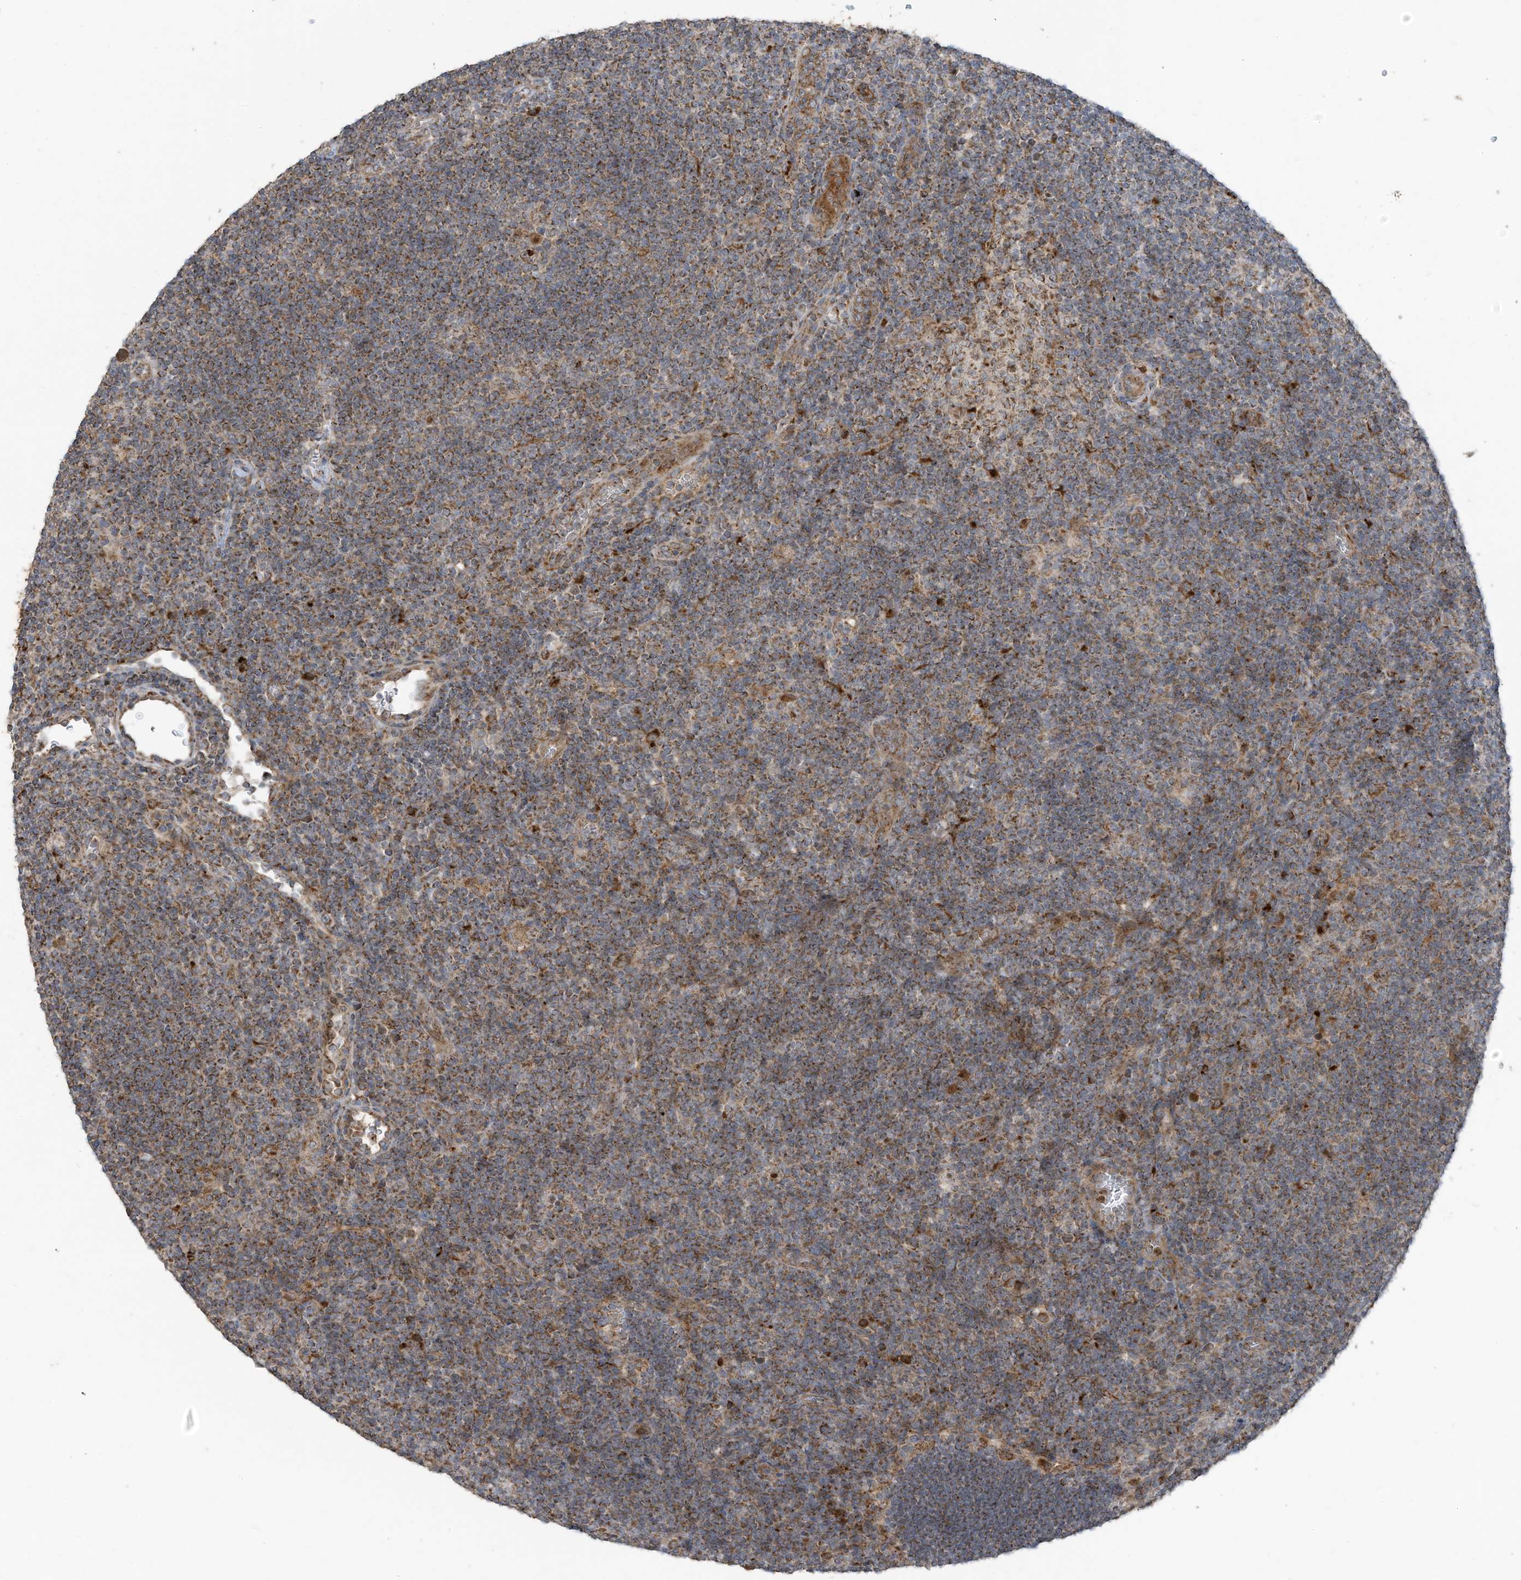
{"staining": {"intensity": "weak", "quantity": ">75%", "location": "cytoplasmic/membranous"}, "tissue": "lymphoma", "cell_type": "Tumor cells", "image_type": "cancer", "snomed": [{"axis": "morphology", "description": "Hodgkin's disease, NOS"}, {"axis": "topography", "description": "Lymph node"}], "caption": "A low amount of weak cytoplasmic/membranous staining is appreciated in about >75% of tumor cells in lymphoma tissue.", "gene": "C2orf74", "patient": {"sex": "female", "age": 57}}